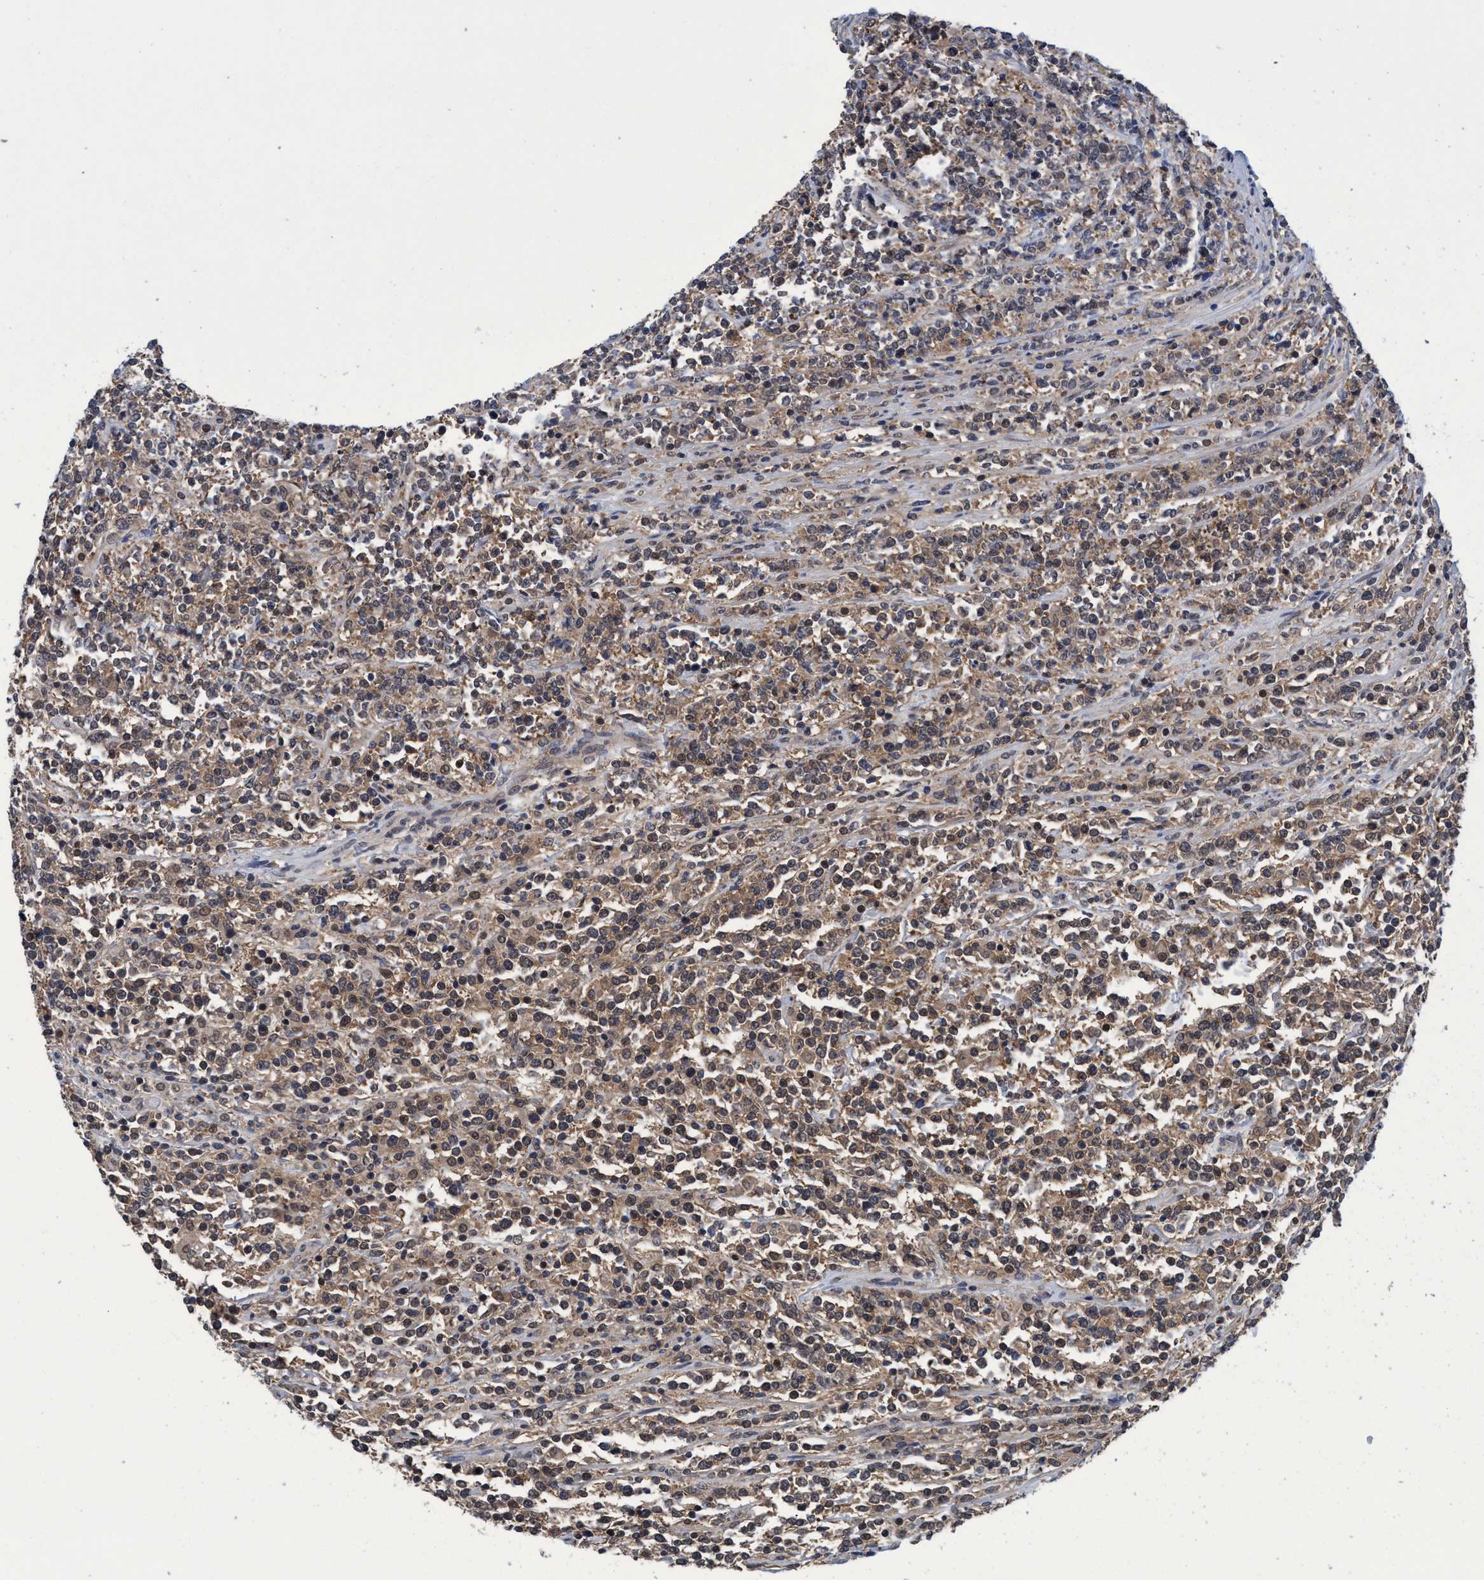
{"staining": {"intensity": "weak", "quantity": ">75%", "location": "cytoplasmic/membranous"}, "tissue": "lymphoma", "cell_type": "Tumor cells", "image_type": "cancer", "snomed": [{"axis": "morphology", "description": "Malignant lymphoma, non-Hodgkin's type, High grade"}, {"axis": "topography", "description": "Soft tissue"}], "caption": "Approximately >75% of tumor cells in human malignant lymphoma, non-Hodgkin's type (high-grade) show weak cytoplasmic/membranous protein staining as visualized by brown immunohistochemical staining.", "gene": "PSMD12", "patient": {"sex": "male", "age": 18}}